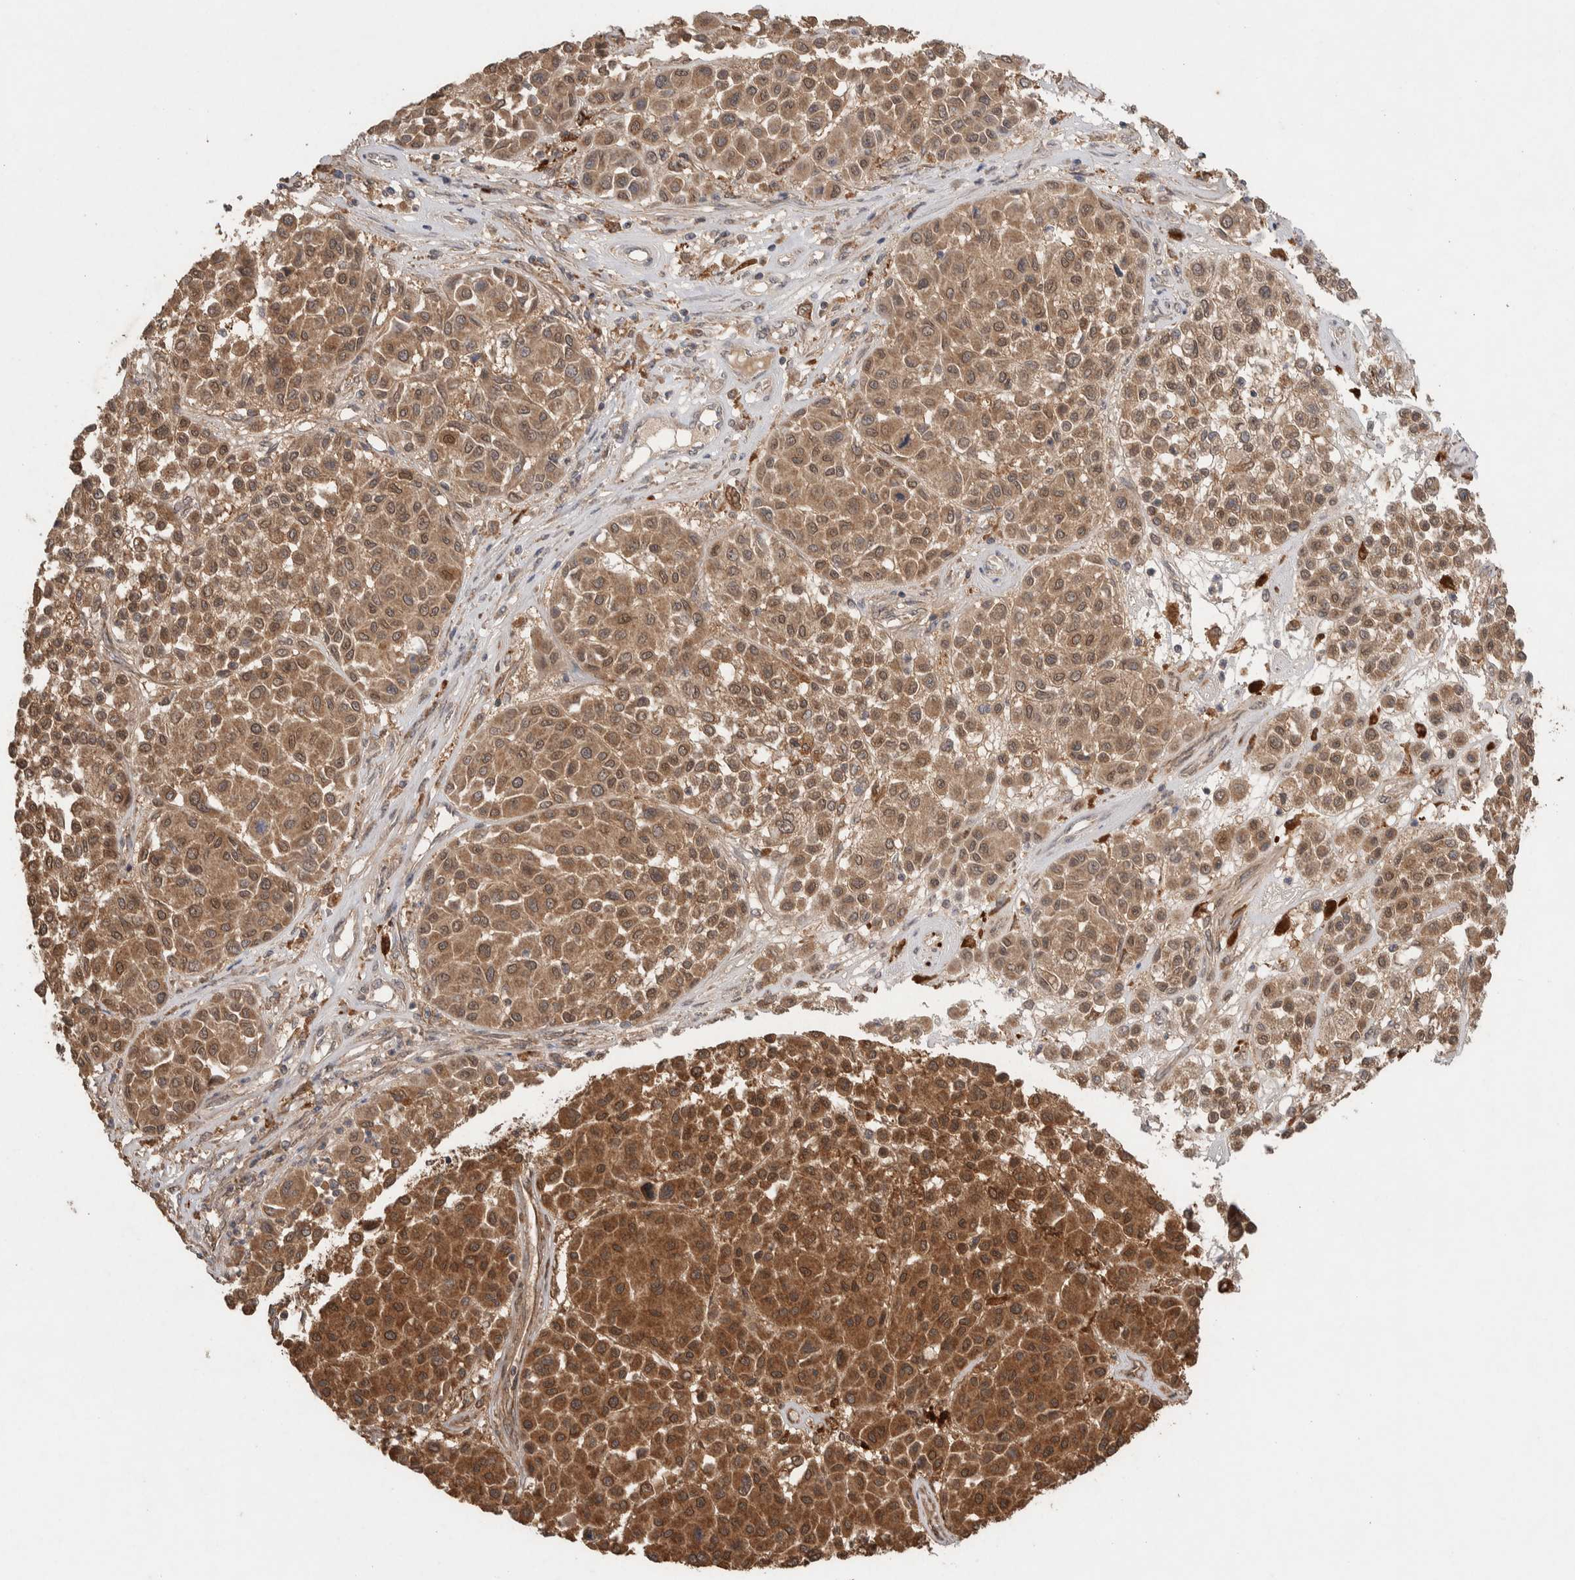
{"staining": {"intensity": "moderate", "quantity": ">75%", "location": "cytoplasmic/membranous,nuclear"}, "tissue": "melanoma", "cell_type": "Tumor cells", "image_type": "cancer", "snomed": [{"axis": "morphology", "description": "Malignant melanoma, Metastatic site"}, {"axis": "topography", "description": "Soft tissue"}], "caption": "Moderate cytoplasmic/membranous and nuclear staining for a protein is identified in about >75% of tumor cells of melanoma using IHC.", "gene": "KCNJ5", "patient": {"sex": "male", "age": 41}}